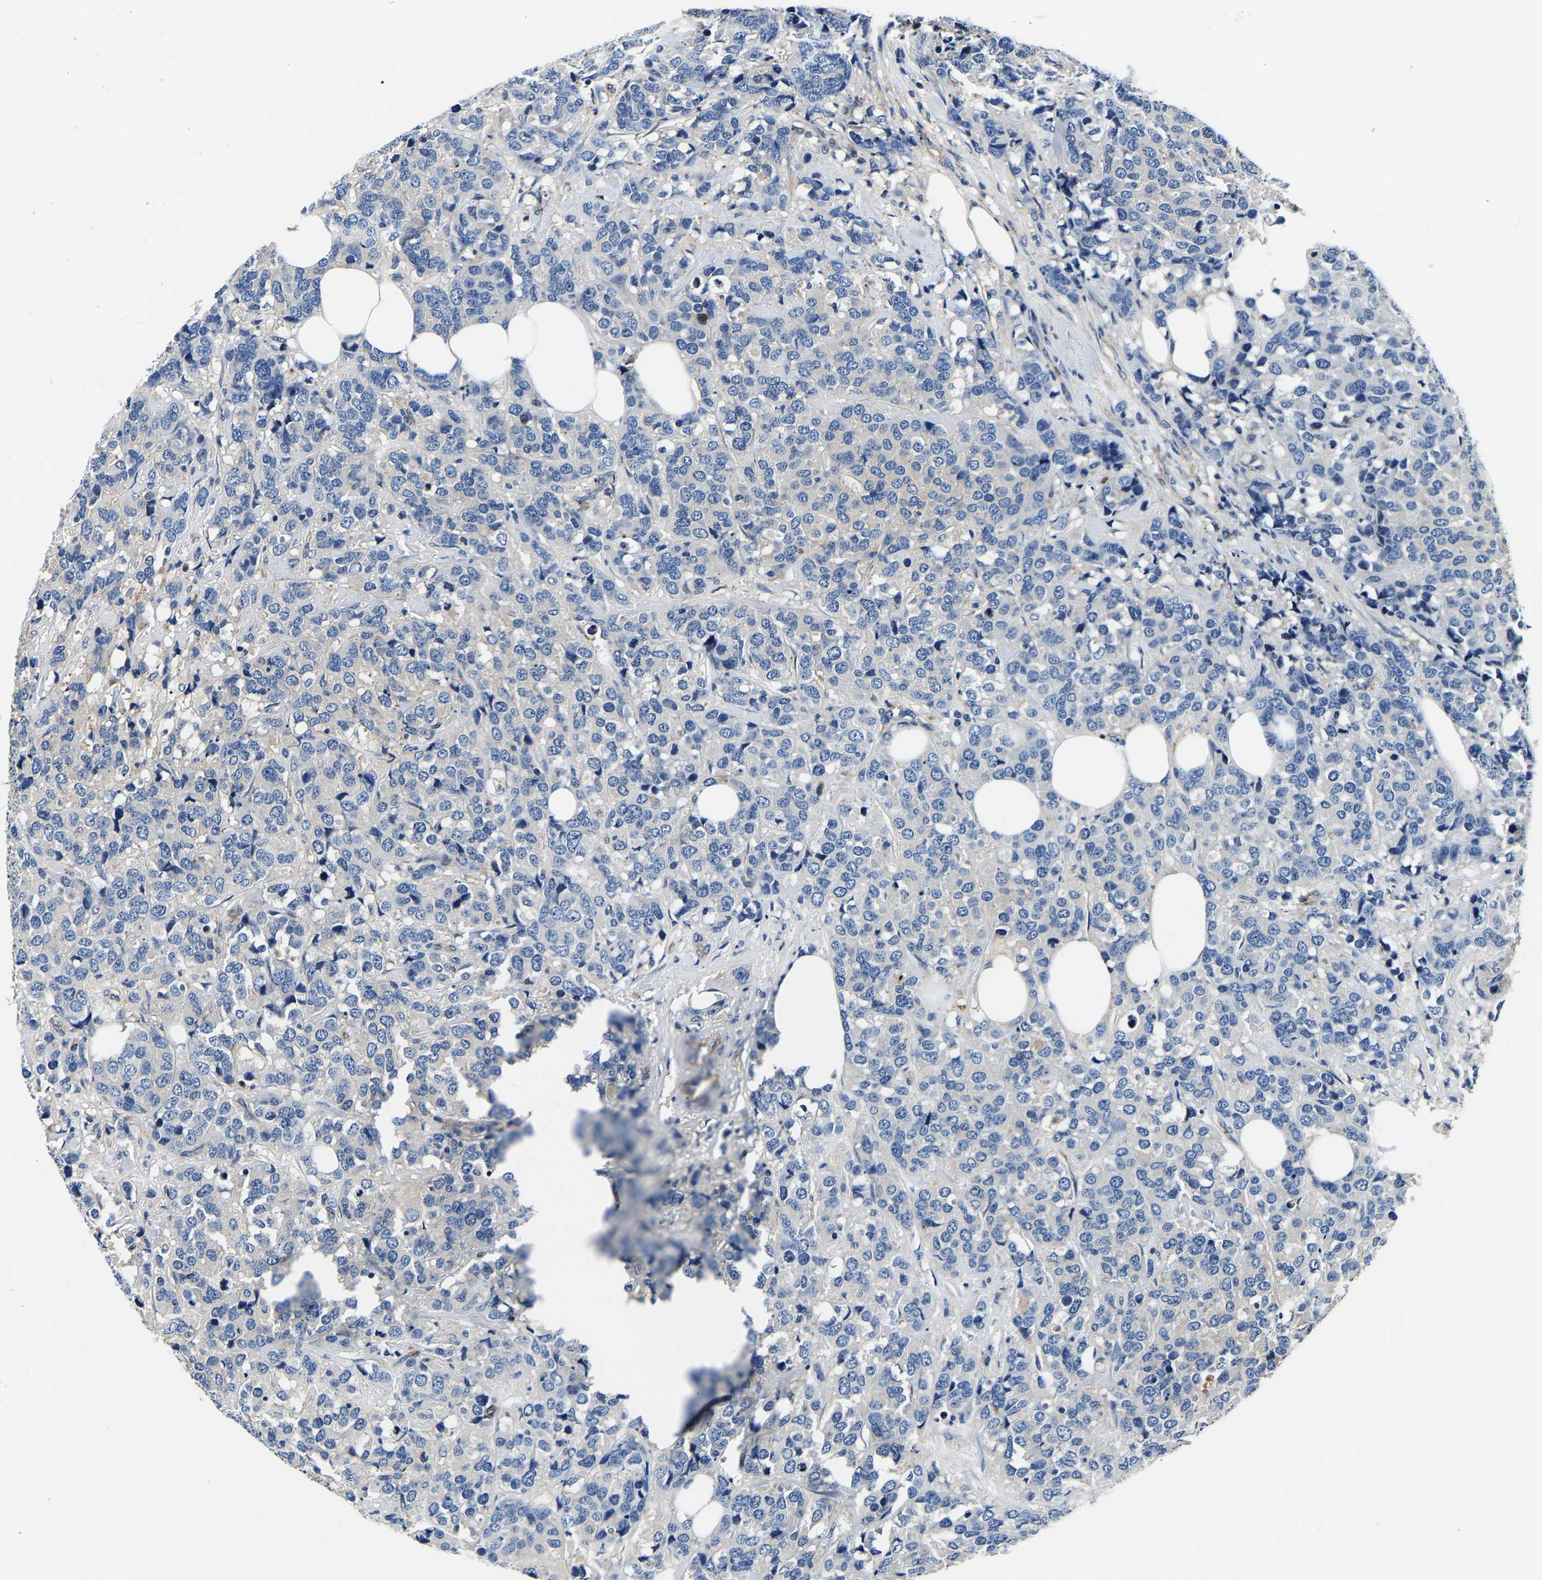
{"staining": {"intensity": "negative", "quantity": "none", "location": "none"}, "tissue": "breast cancer", "cell_type": "Tumor cells", "image_type": "cancer", "snomed": [{"axis": "morphology", "description": "Lobular carcinoma"}, {"axis": "topography", "description": "Breast"}], "caption": "This is a histopathology image of immunohistochemistry (IHC) staining of breast lobular carcinoma, which shows no staining in tumor cells.", "gene": "SH3GLB1", "patient": {"sex": "female", "age": 59}}